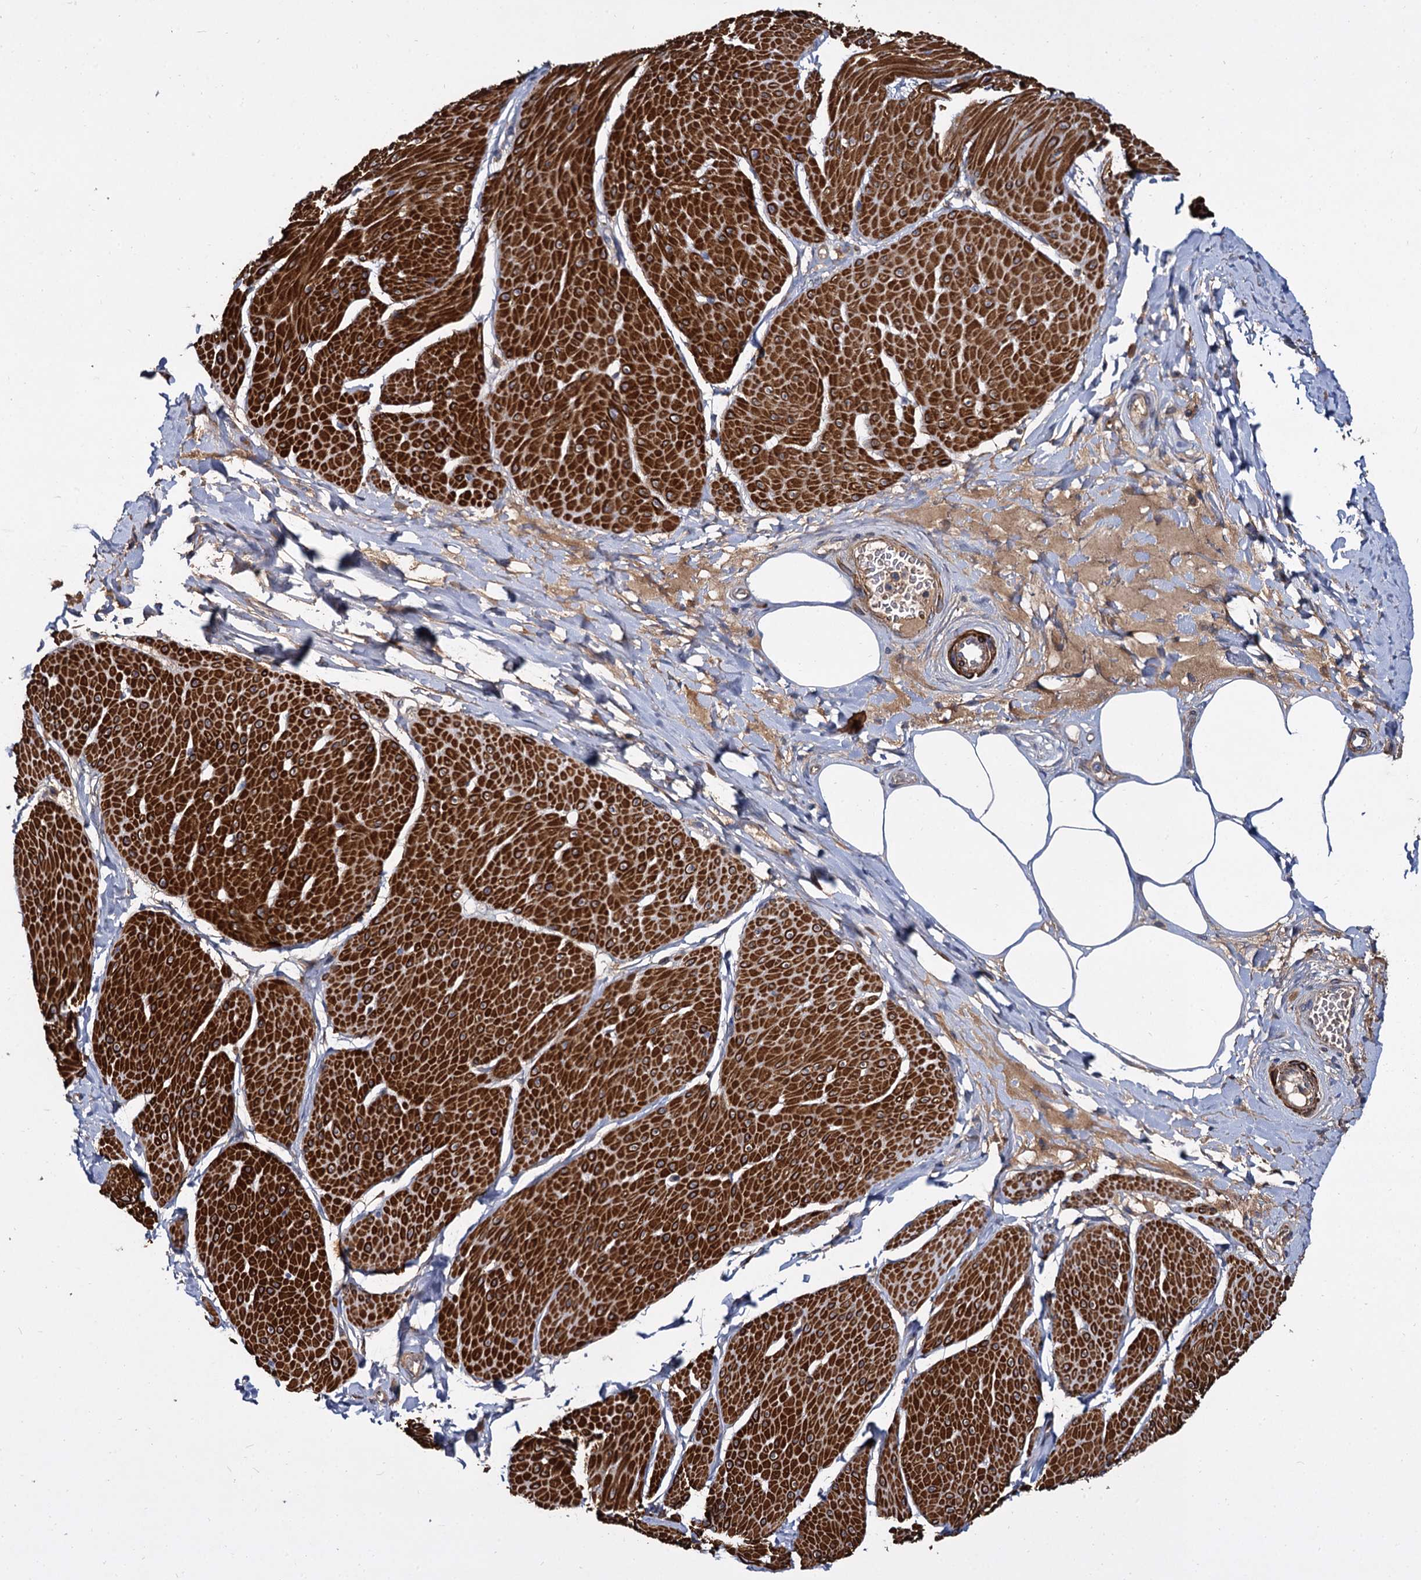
{"staining": {"intensity": "strong", "quantity": ">75%", "location": "cytoplasmic/membranous"}, "tissue": "smooth muscle", "cell_type": "Smooth muscle cells", "image_type": "normal", "snomed": [{"axis": "morphology", "description": "Urothelial carcinoma, High grade"}, {"axis": "topography", "description": "Urinary bladder"}], "caption": "A high amount of strong cytoplasmic/membranous positivity is identified in approximately >75% of smooth muscle cells in unremarkable smooth muscle. (DAB IHC with brightfield microscopy, high magnification).", "gene": "ISM2", "patient": {"sex": "male", "age": 46}}